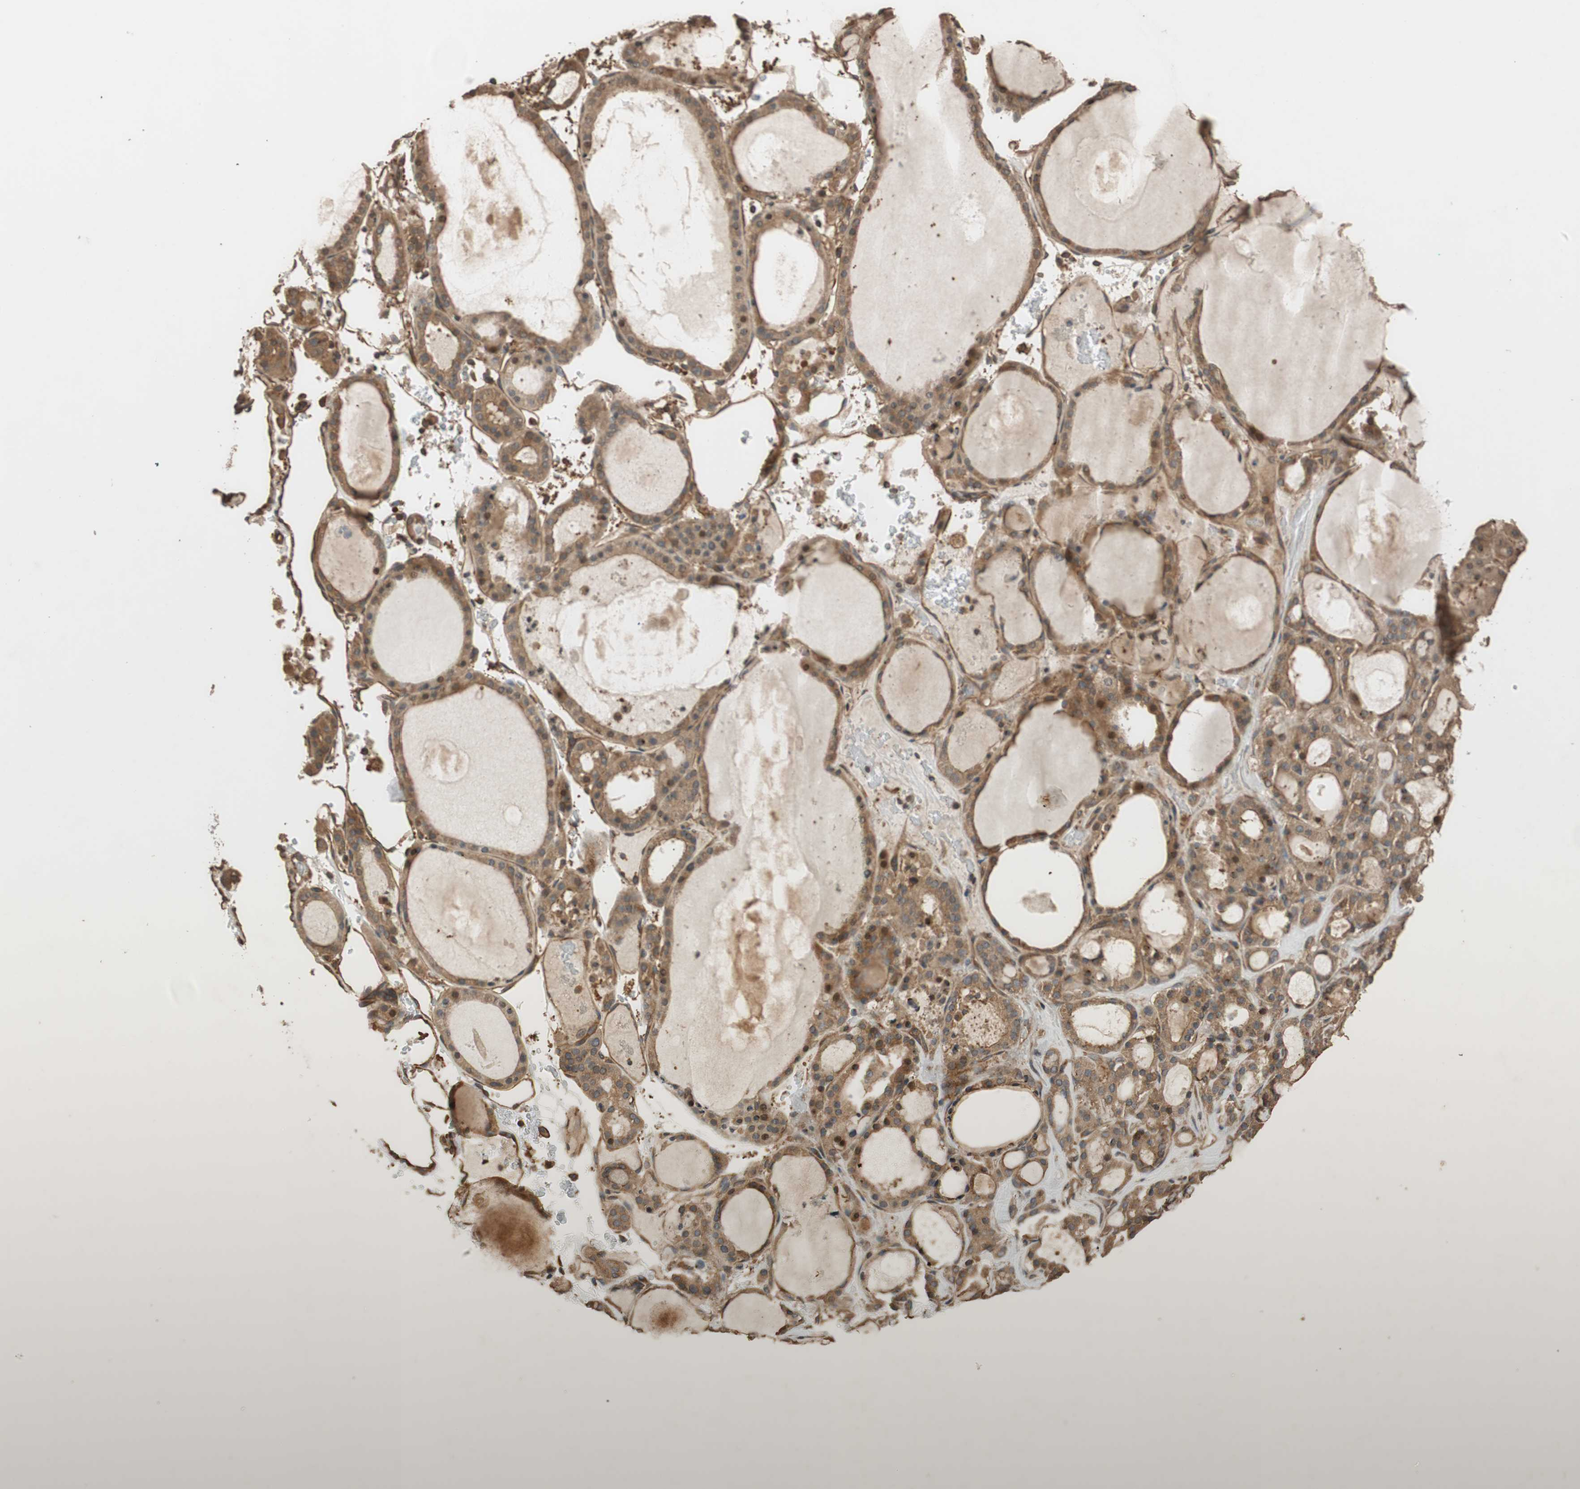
{"staining": {"intensity": "moderate", "quantity": ">75%", "location": "cytoplasmic/membranous,nuclear"}, "tissue": "thyroid gland", "cell_type": "Glandular cells", "image_type": "normal", "snomed": [{"axis": "morphology", "description": "Normal tissue, NOS"}, {"axis": "morphology", "description": "Carcinoma, NOS"}, {"axis": "topography", "description": "Thyroid gland"}], "caption": "High-power microscopy captured an immunohistochemistry image of unremarkable thyroid gland, revealing moderate cytoplasmic/membranous,nuclear staining in approximately >75% of glandular cells.", "gene": "MST1R", "patient": {"sex": "female", "age": 86}}